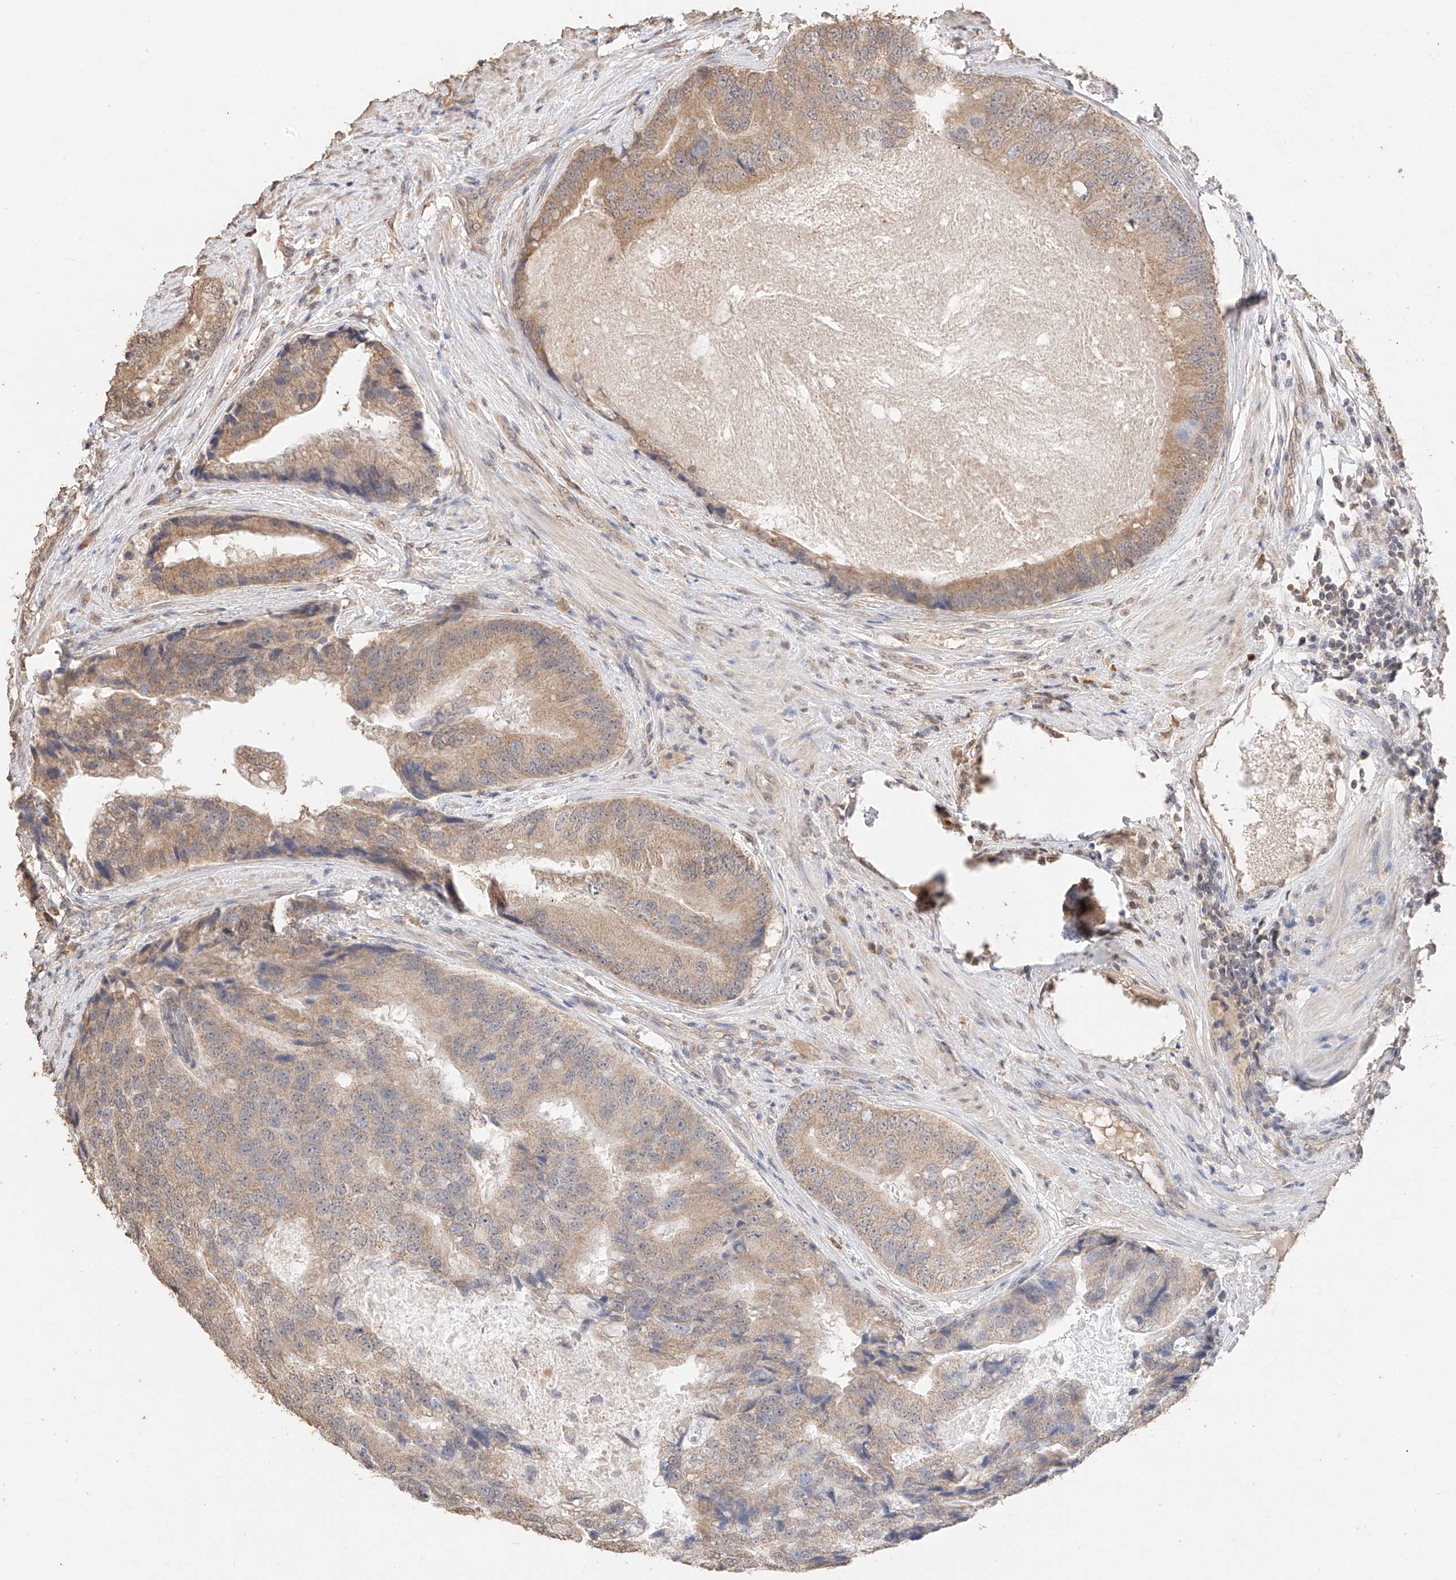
{"staining": {"intensity": "weak", "quantity": ">75%", "location": "cytoplasmic/membranous"}, "tissue": "prostate cancer", "cell_type": "Tumor cells", "image_type": "cancer", "snomed": [{"axis": "morphology", "description": "Adenocarcinoma, High grade"}, {"axis": "topography", "description": "Prostate"}], "caption": "Weak cytoplasmic/membranous protein positivity is appreciated in about >75% of tumor cells in prostate high-grade adenocarcinoma.", "gene": "IL22RA2", "patient": {"sex": "male", "age": 70}}